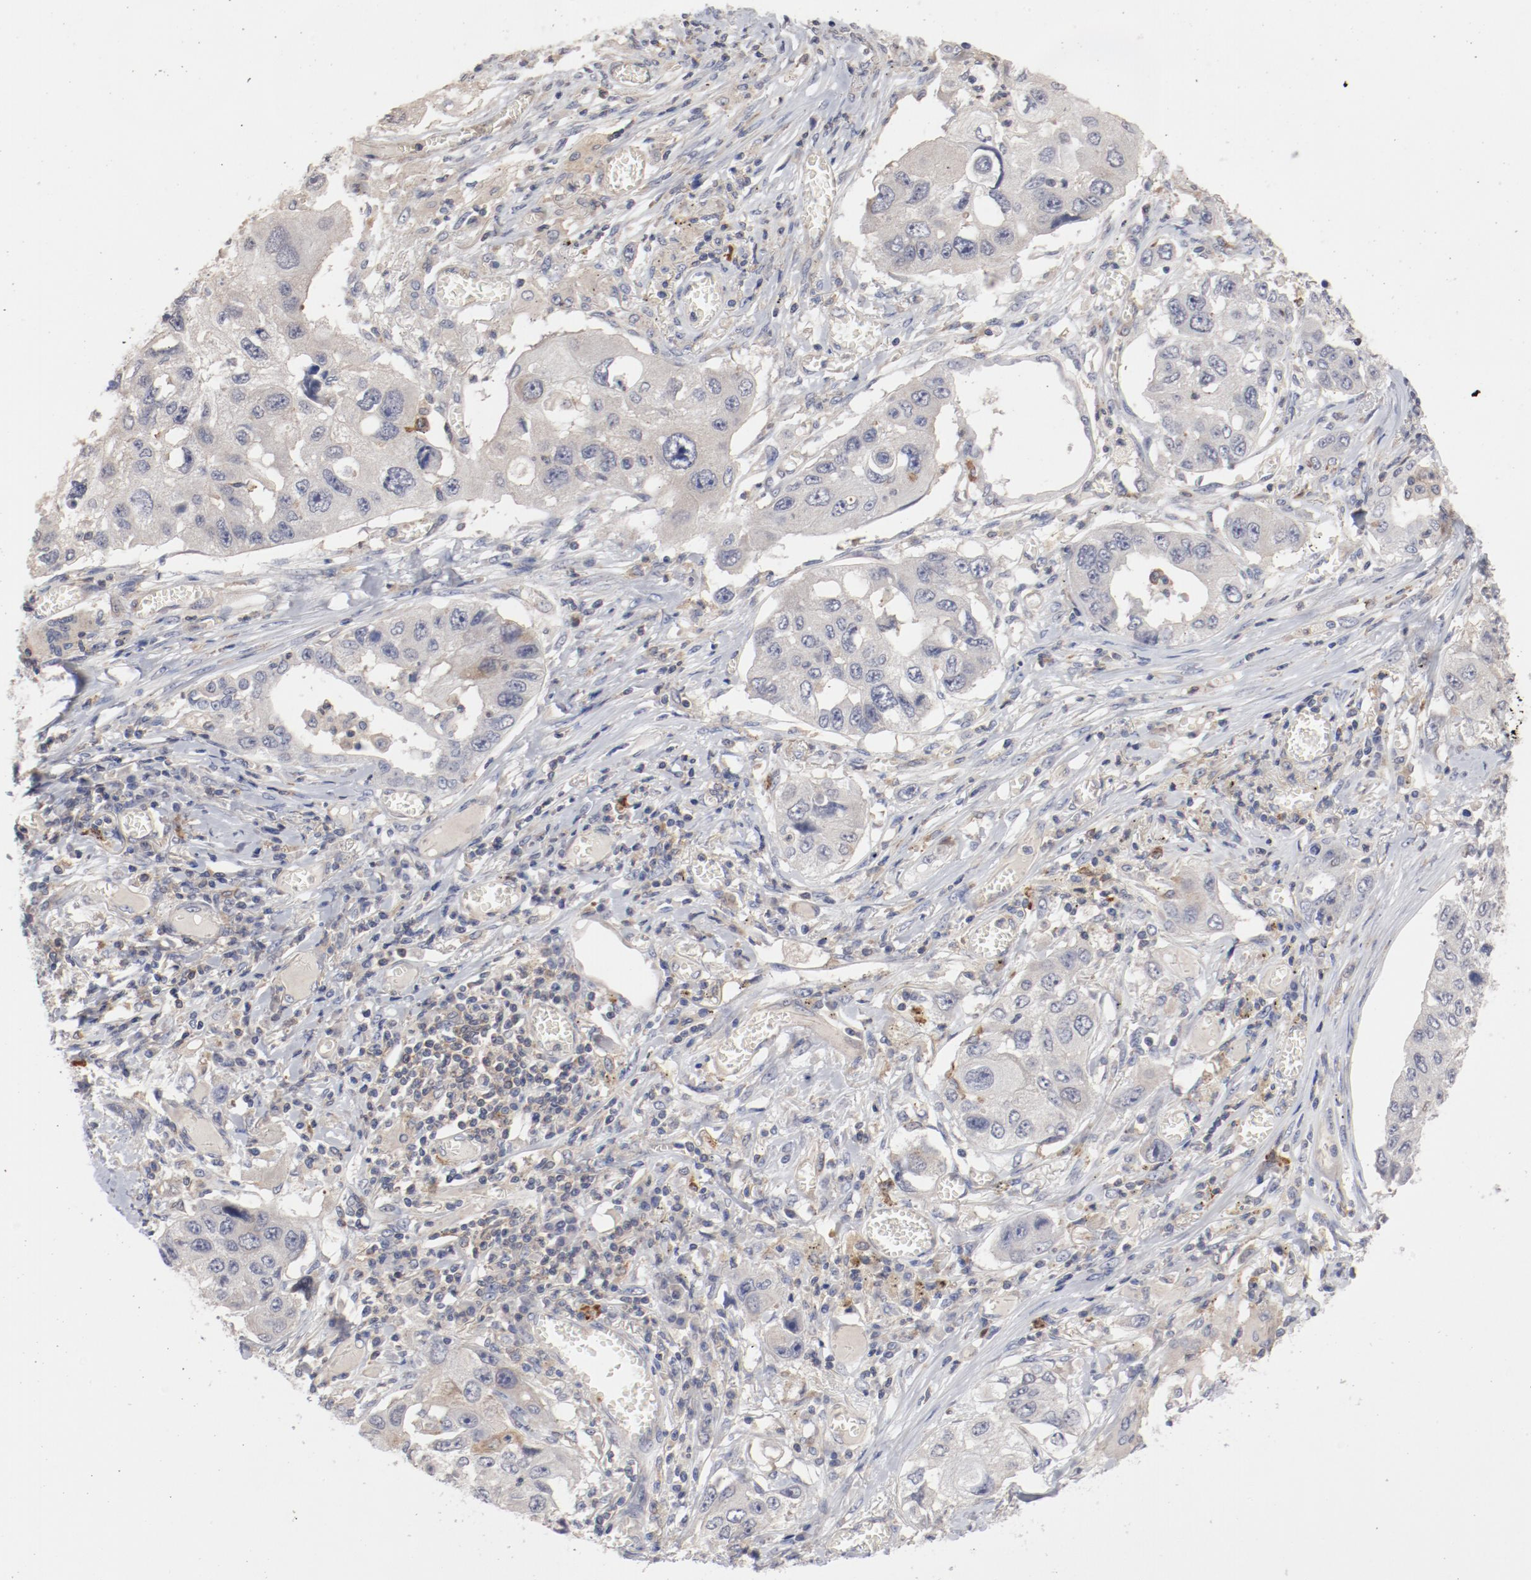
{"staining": {"intensity": "negative", "quantity": "none", "location": "none"}, "tissue": "lung cancer", "cell_type": "Tumor cells", "image_type": "cancer", "snomed": [{"axis": "morphology", "description": "Squamous cell carcinoma, NOS"}, {"axis": "topography", "description": "Lung"}], "caption": "Immunohistochemical staining of lung squamous cell carcinoma demonstrates no significant positivity in tumor cells.", "gene": "CBL", "patient": {"sex": "male", "age": 71}}